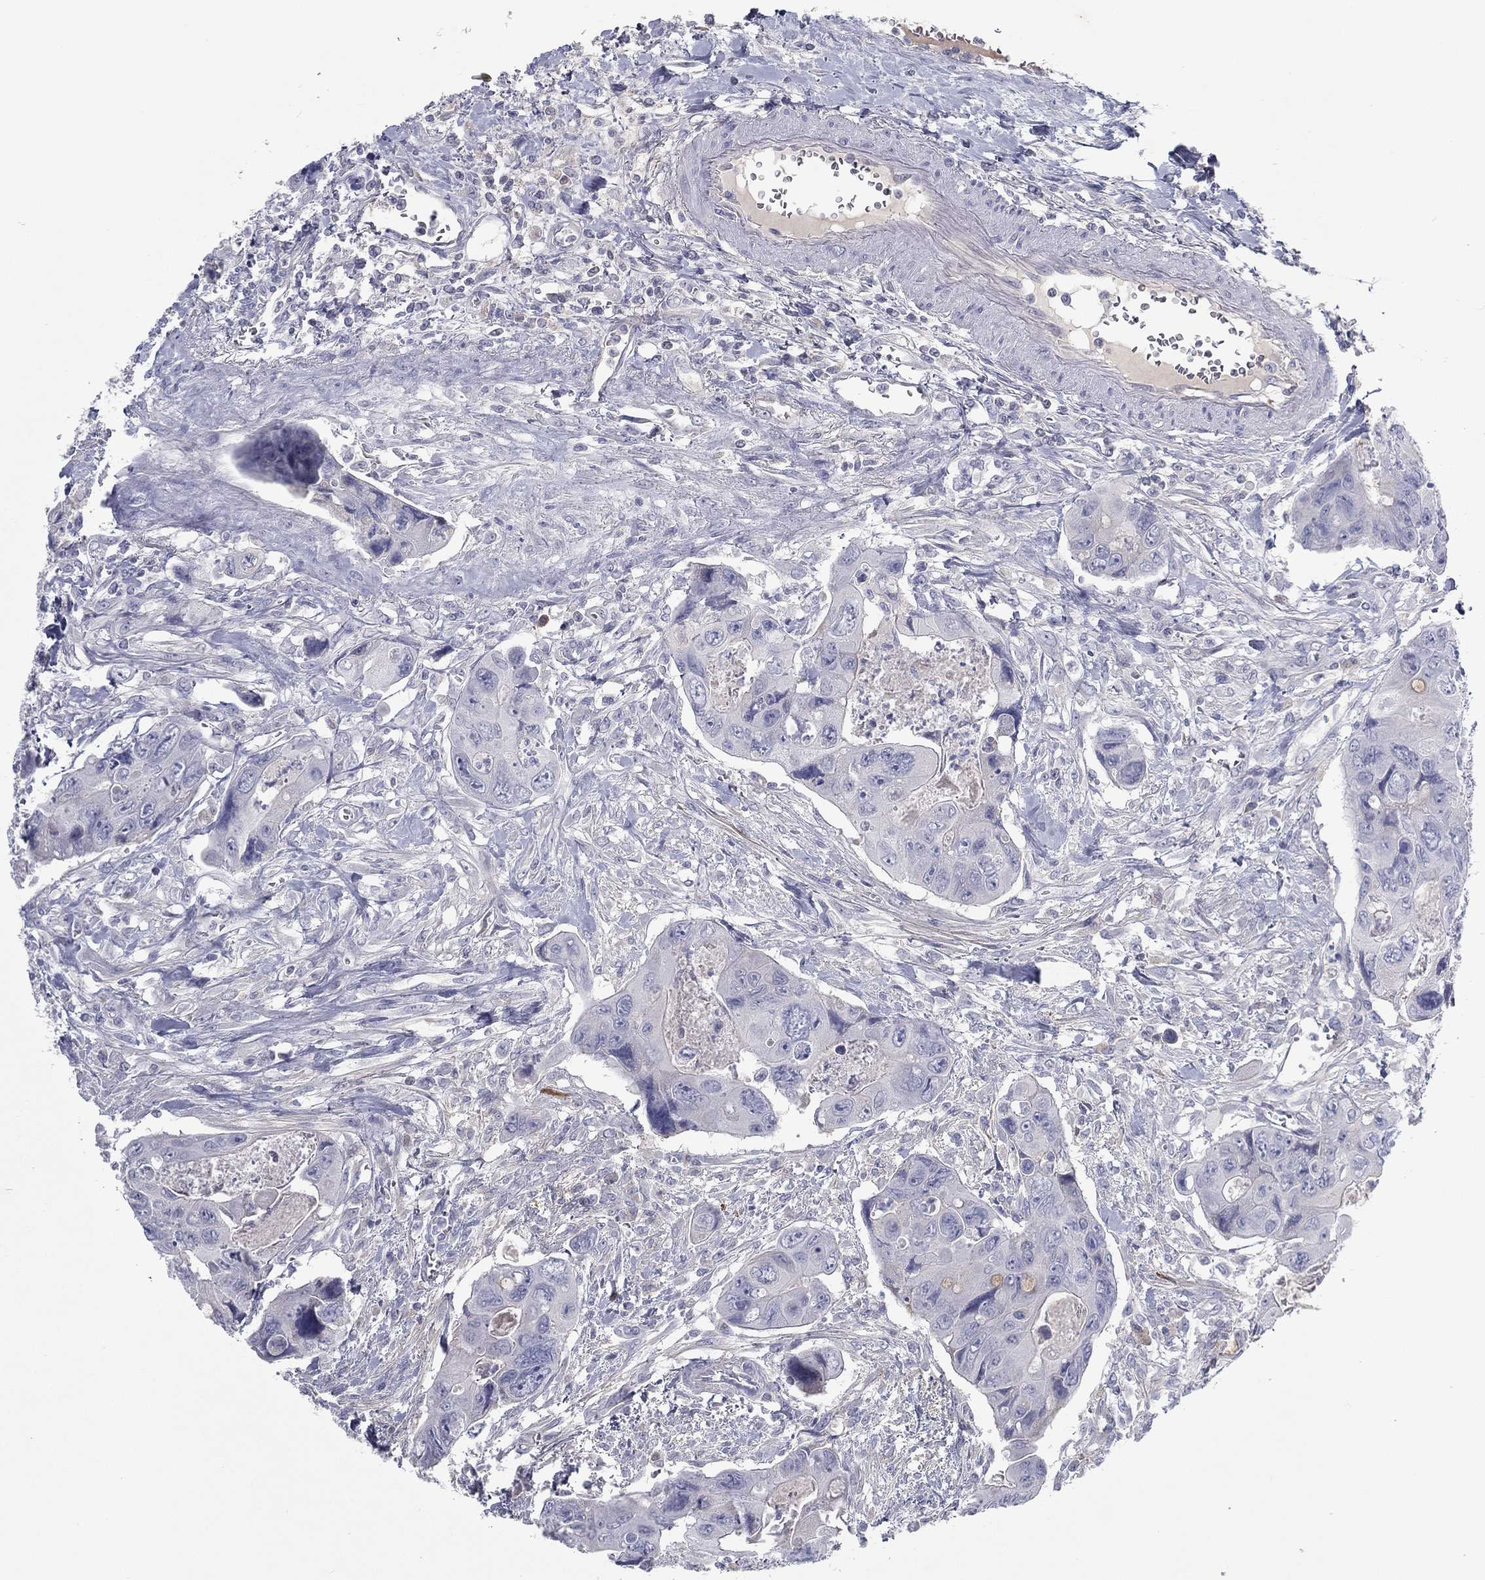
{"staining": {"intensity": "negative", "quantity": "none", "location": "none"}, "tissue": "colorectal cancer", "cell_type": "Tumor cells", "image_type": "cancer", "snomed": [{"axis": "morphology", "description": "Adenocarcinoma, NOS"}, {"axis": "topography", "description": "Rectum"}], "caption": "Adenocarcinoma (colorectal) was stained to show a protein in brown. There is no significant staining in tumor cells.", "gene": "CPT1B", "patient": {"sex": "male", "age": 62}}